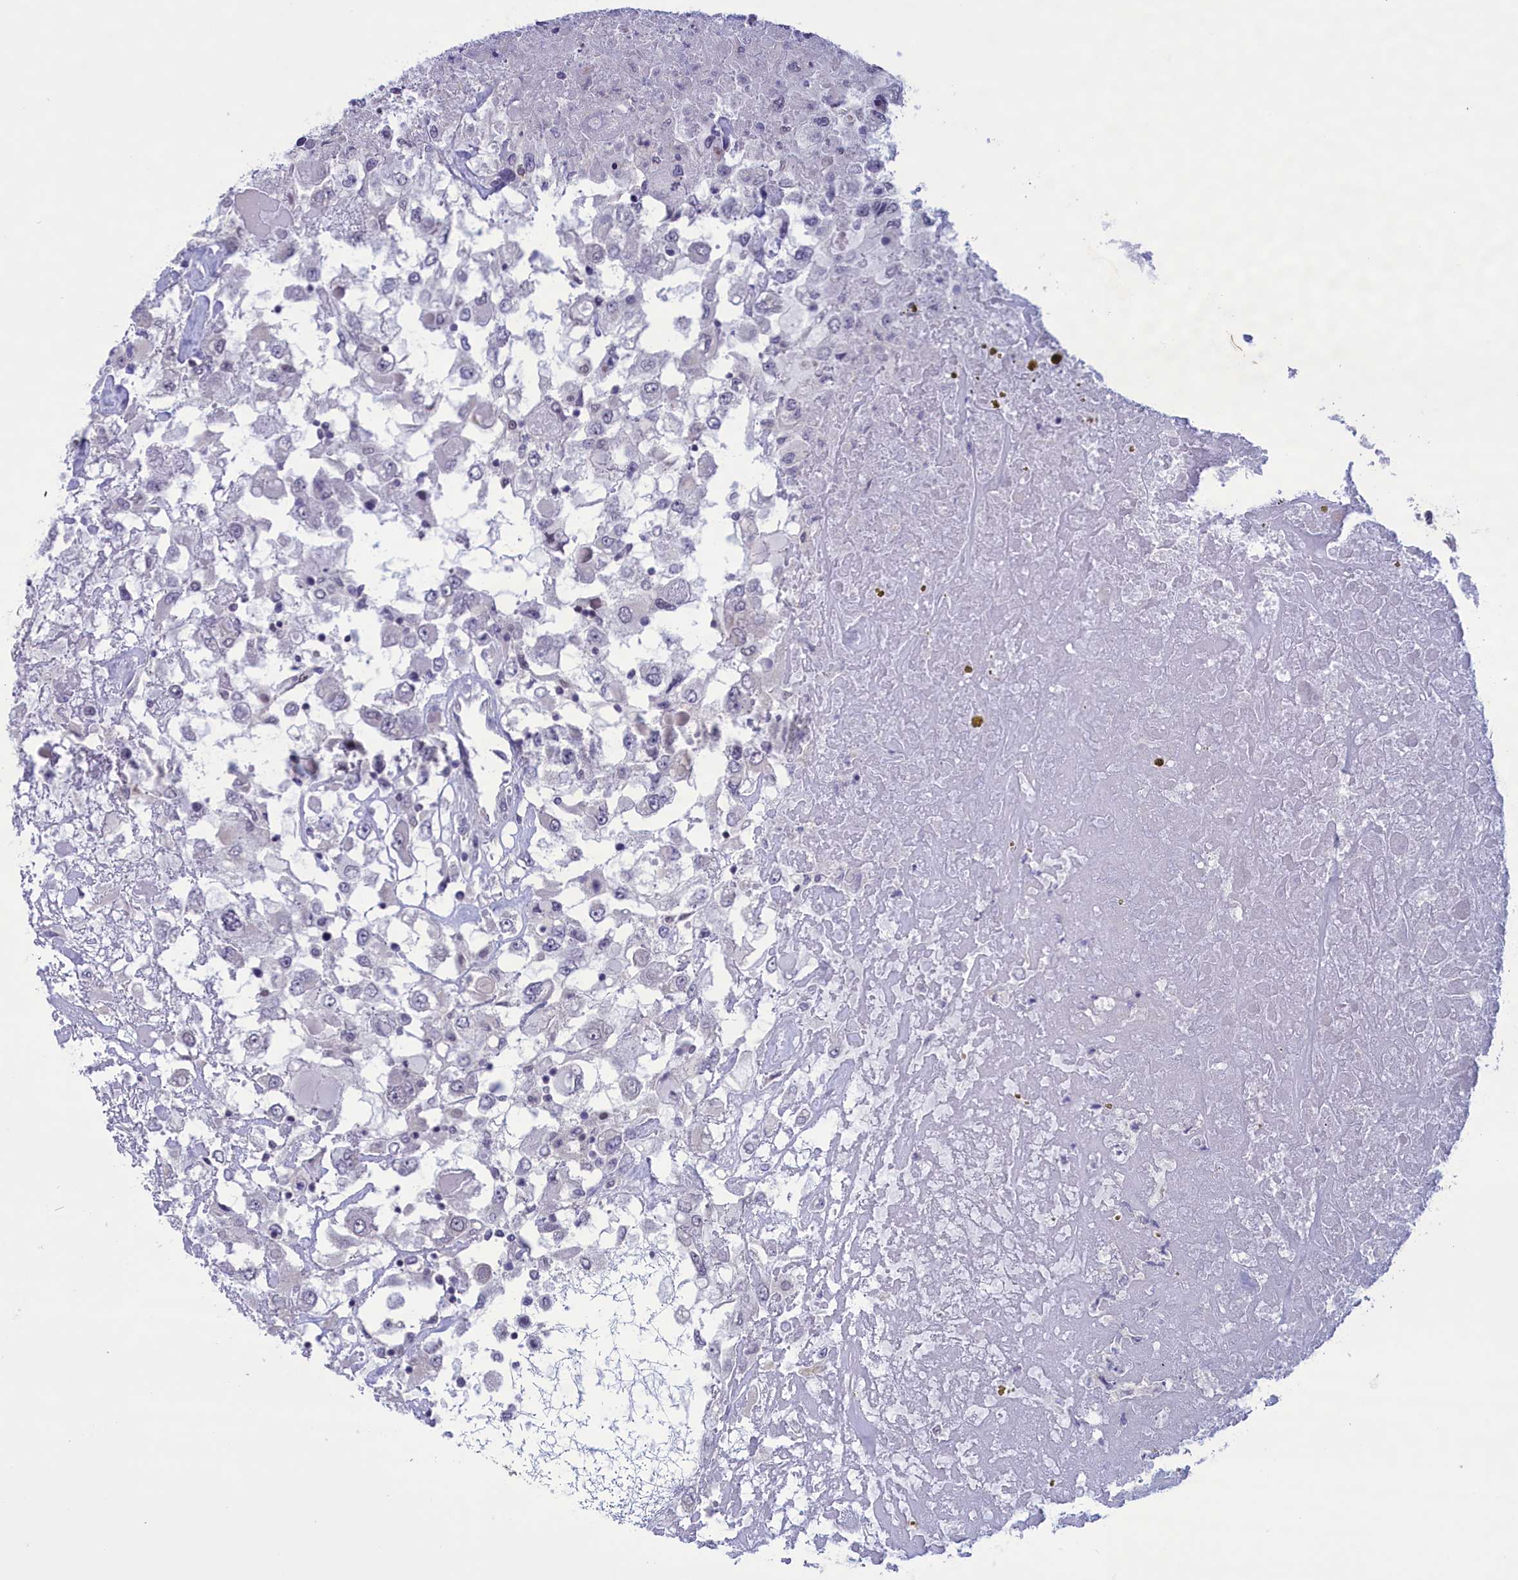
{"staining": {"intensity": "negative", "quantity": "none", "location": "none"}, "tissue": "renal cancer", "cell_type": "Tumor cells", "image_type": "cancer", "snomed": [{"axis": "morphology", "description": "Adenocarcinoma, NOS"}, {"axis": "topography", "description": "Kidney"}], "caption": "IHC image of neoplastic tissue: human adenocarcinoma (renal) stained with DAB (3,3'-diaminobenzidine) demonstrates no significant protein expression in tumor cells.", "gene": "CORO2A", "patient": {"sex": "female", "age": 52}}